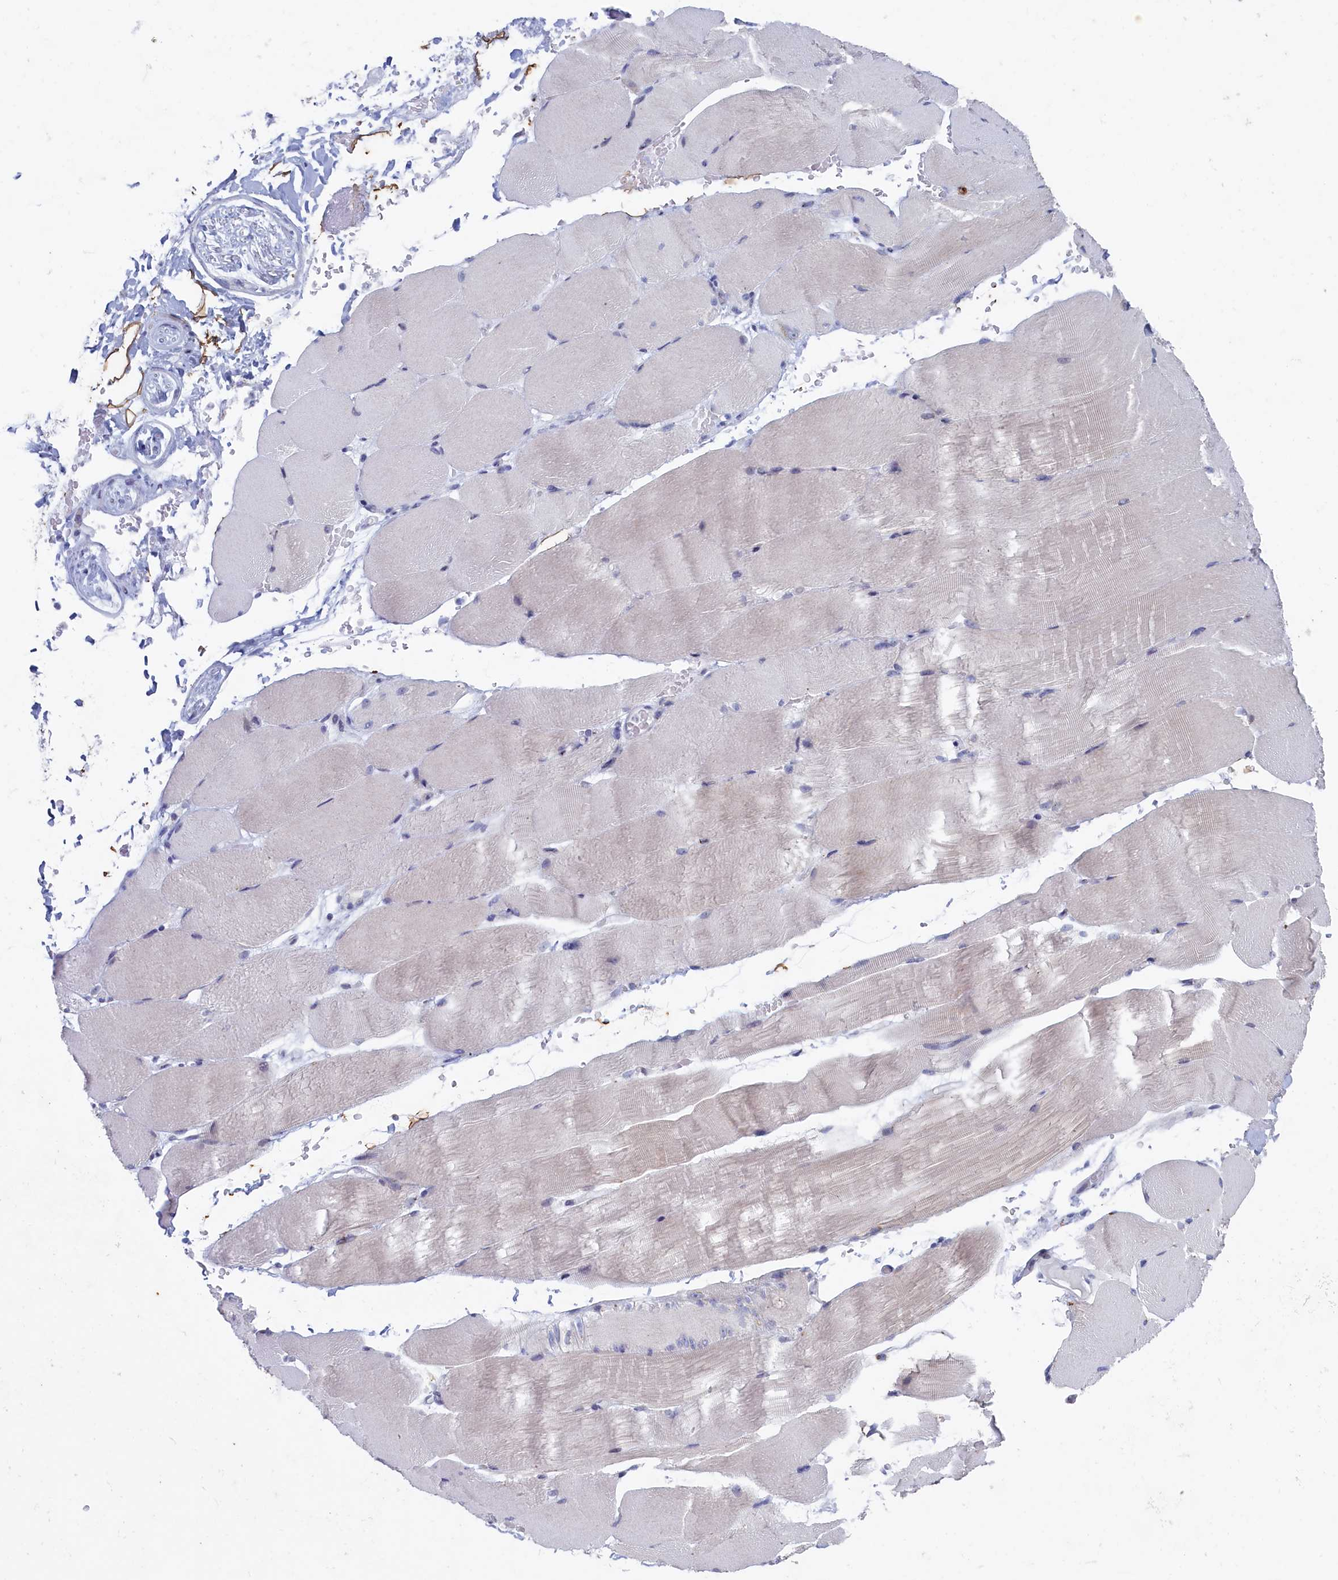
{"staining": {"intensity": "negative", "quantity": "none", "location": "none"}, "tissue": "skeletal muscle", "cell_type": "Myocytes", "image_type": "normal", "snomed": [{"axis": "morphology", "description": "Normal tissue, NOS"}, {"axis": "topography", "description": "Skeletal muscle"}, {"axis": "topography", "description": "Parathyroid gland"}], "caption": "Immunohistochemistry (IHC) micrograph of benign human skeletal muscle stained for a protein (brown), which shows no positivity in myocytes. (DAB immunohistochemistry (IHC) visualized using brightfield microscopy, high magnification).", "gene": "WDR76", "patient": {"sex": "female", "age": 37}}